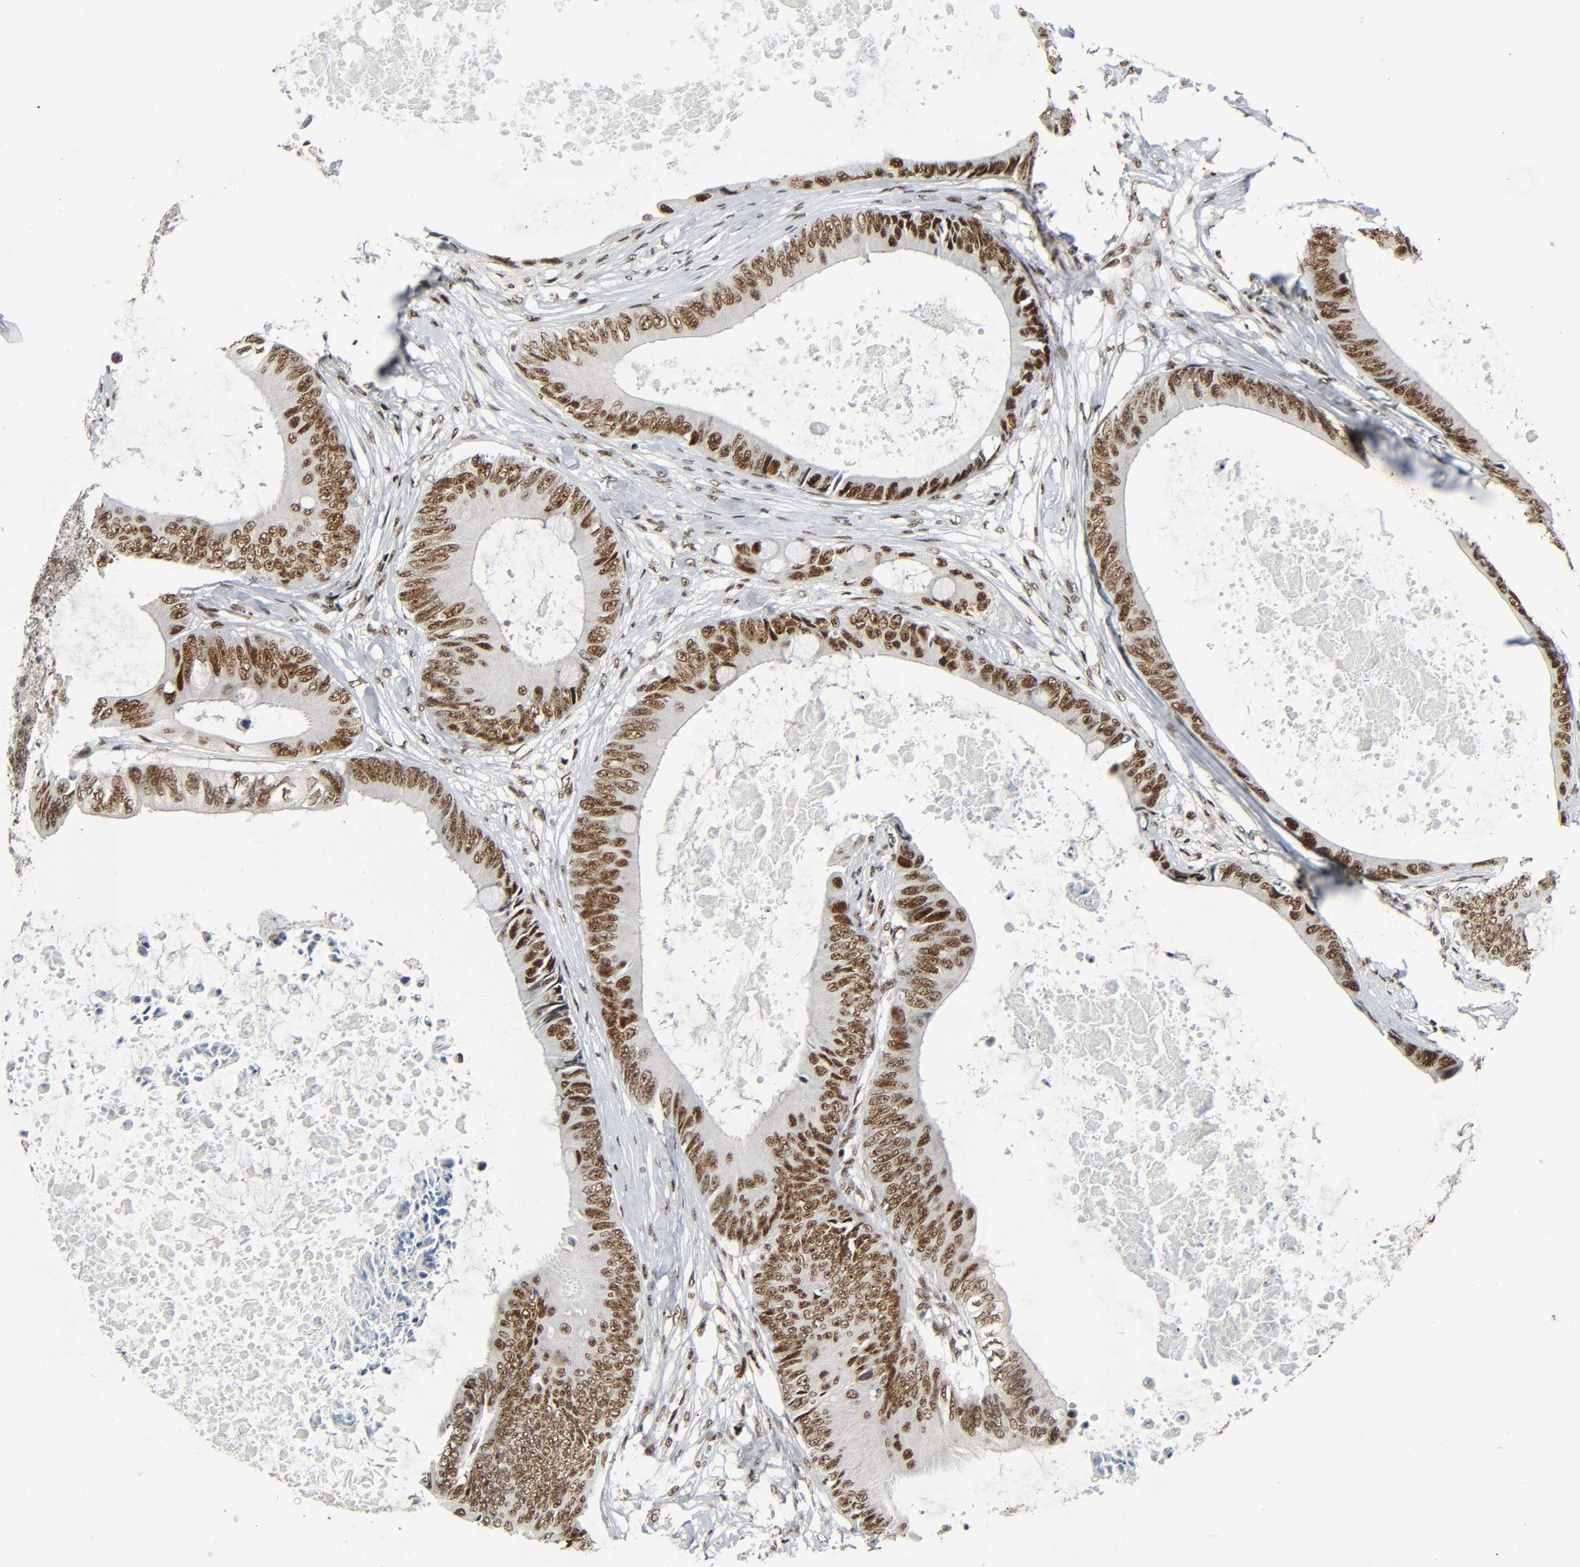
{"staining": {"intensity": "strong", "quantity": ">75%", "location": "nuclear"}, "tissue": "colorectal cancer", "cell_type": "Tumor cells", "image_type": "cancer", "snomed": [{"axis": "morphology", "description": "Normal tissue, NOS"}, {"axis": "morphology", "description": "Adenocarcinoma, NOS"}, {"axis": "topography", "description": "Rectum"}, {"axis": "topography", "description": "Peripheral nerve tissue"}], "caption": "Human colorectal cancer (adenocarcinoma) stained for a protein (brown) exhibits strong nuclear positive staining in approximately >75% of tumor cells.", "gene": "CDK9", "patient": {"sex": "female", "age": 77}}